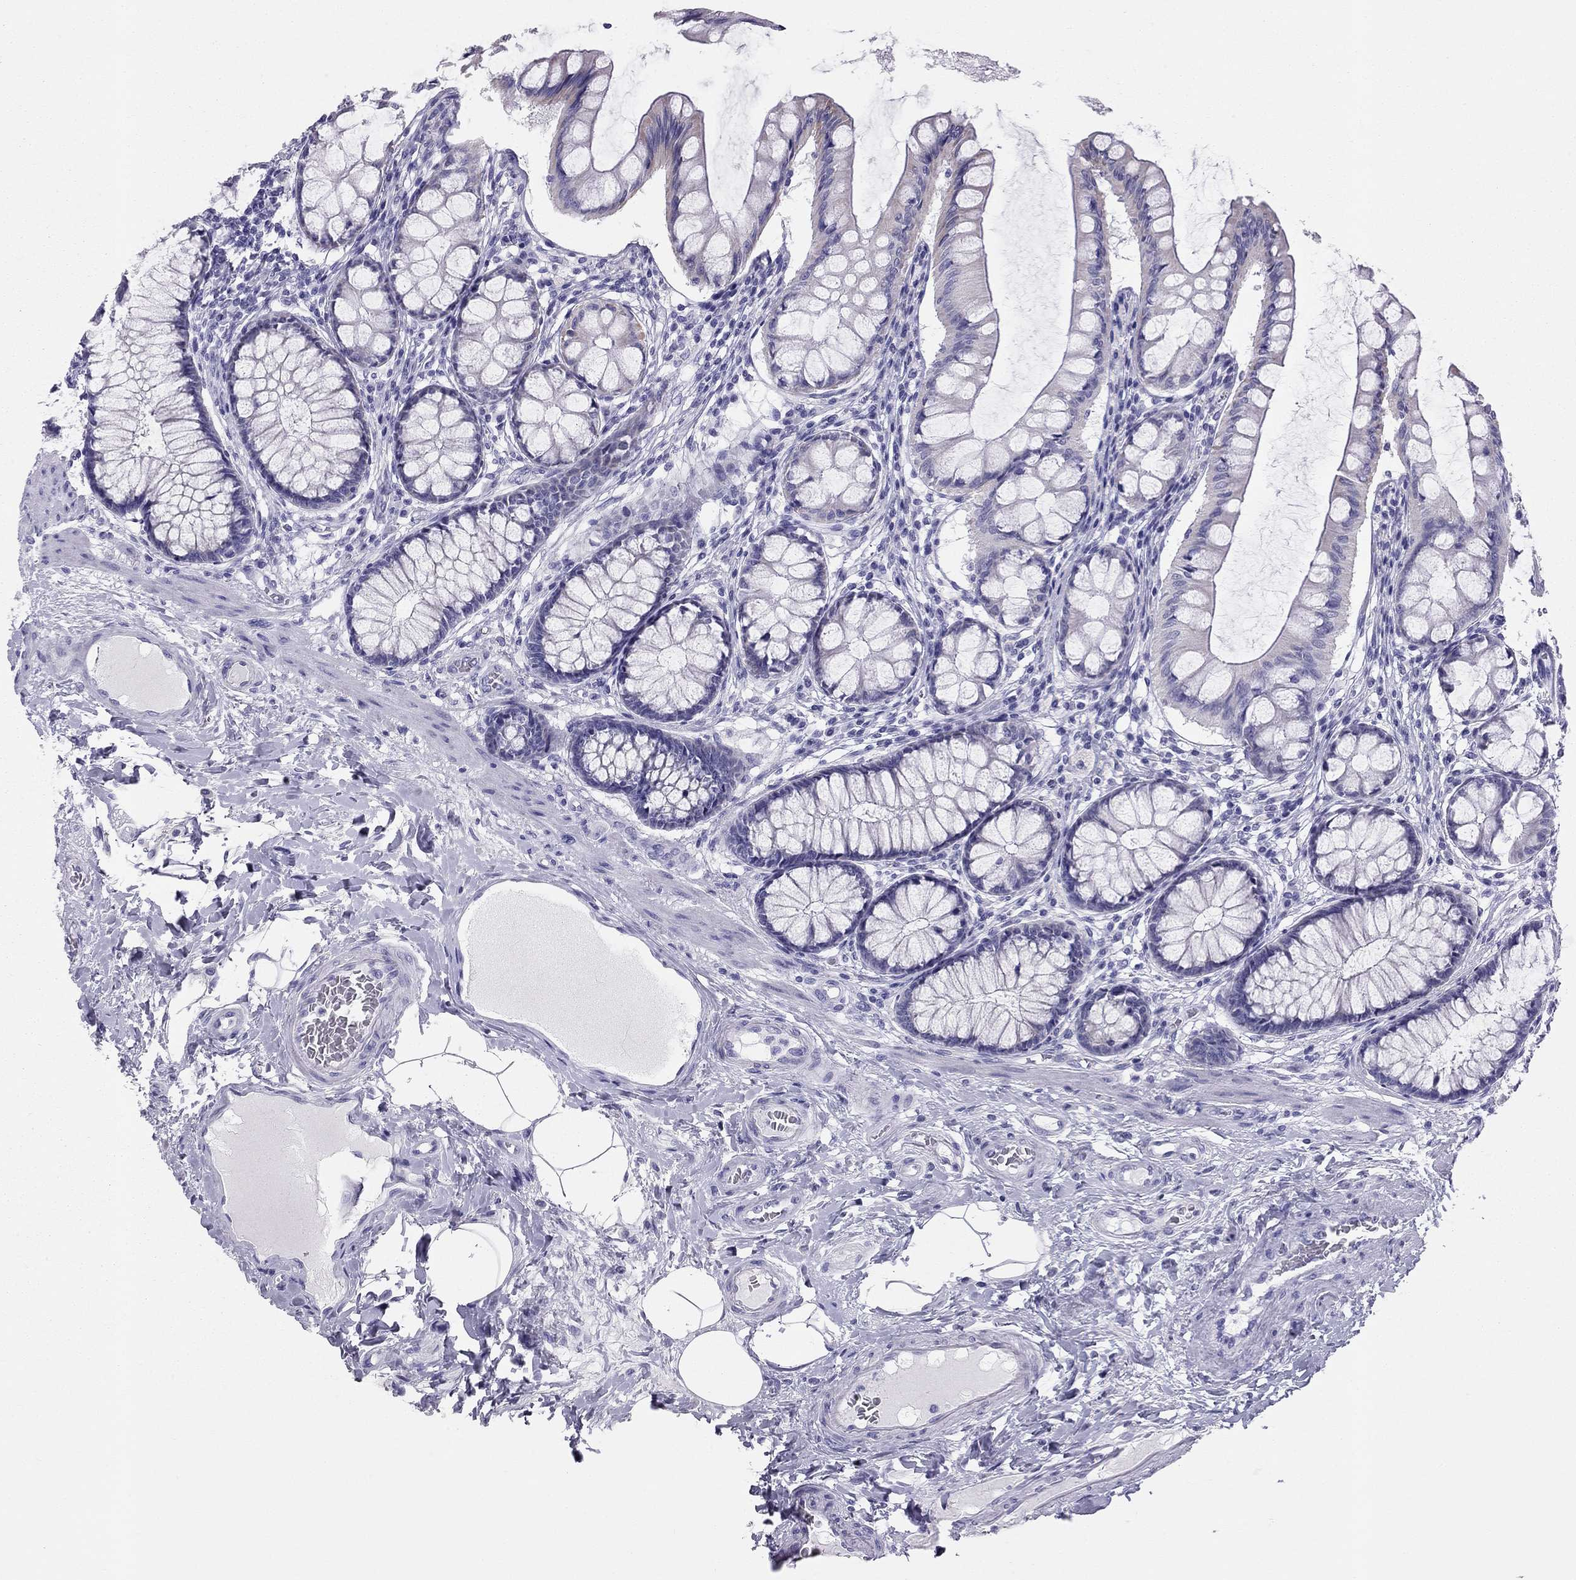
{"staining": {"intensity": "negative", "quantity": "none", "location": "none"}, "tissue": "colon", "cell_type": "Endothelial cells", "image_type": "normal", "snomed": [{"axis": "morphology", "description": "Normal tissue, NOS"}, {"axis": "topography", "description": "Colon"}], "caption": "Immunohistochemical staining of normal human colon demonstrates no significant staining in endothelial cells. The staining is performed using DAB (3,3'-diaminobenzidine) brown chromogen with nuclei counter-stained in using hematoxylin.", "gene": "TRPM3", "patient": {"sex": "female", "age": 65}}